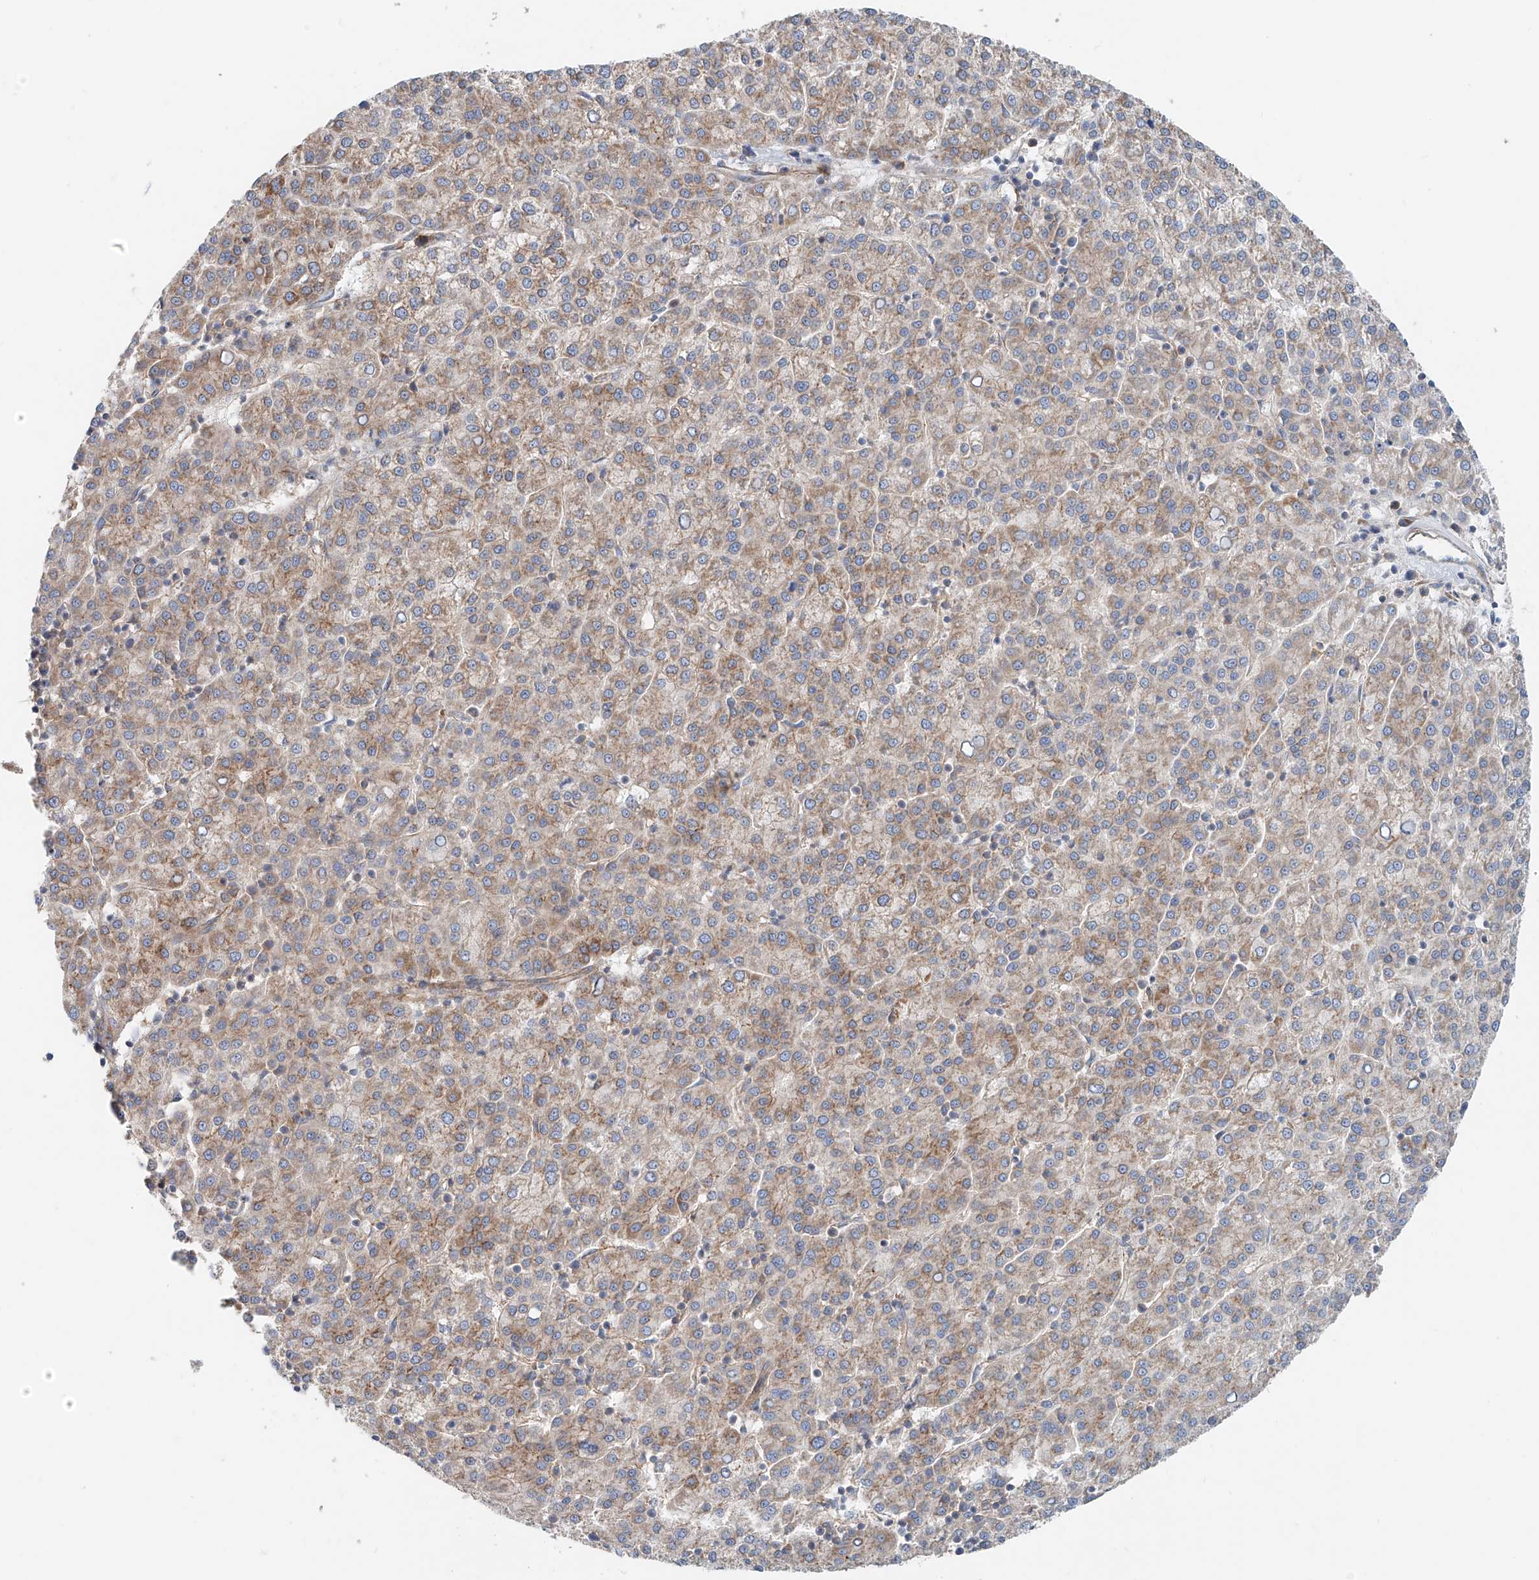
{"staining": {"intensity": "weak", "quantity": "25%-75%", "location": "cytoplasmic/membranous"}, "tissue": "liver cancer", "cell_type": "Tumor cells", "image_type": "cancer", "snomed": [{"axis": "morphology", "description": "Carcinoma, Hepatocellular, NOS"}, {"axis": "topography", "description": "Liver"}], "caption": "This is a photomicrograph of IHC staining of liver cancer, which shows weak expression in the cytoplasmic/membranous of tumor cells.", "gene": "SNAP29", "patient": {"sex": "female", "age": 58}}